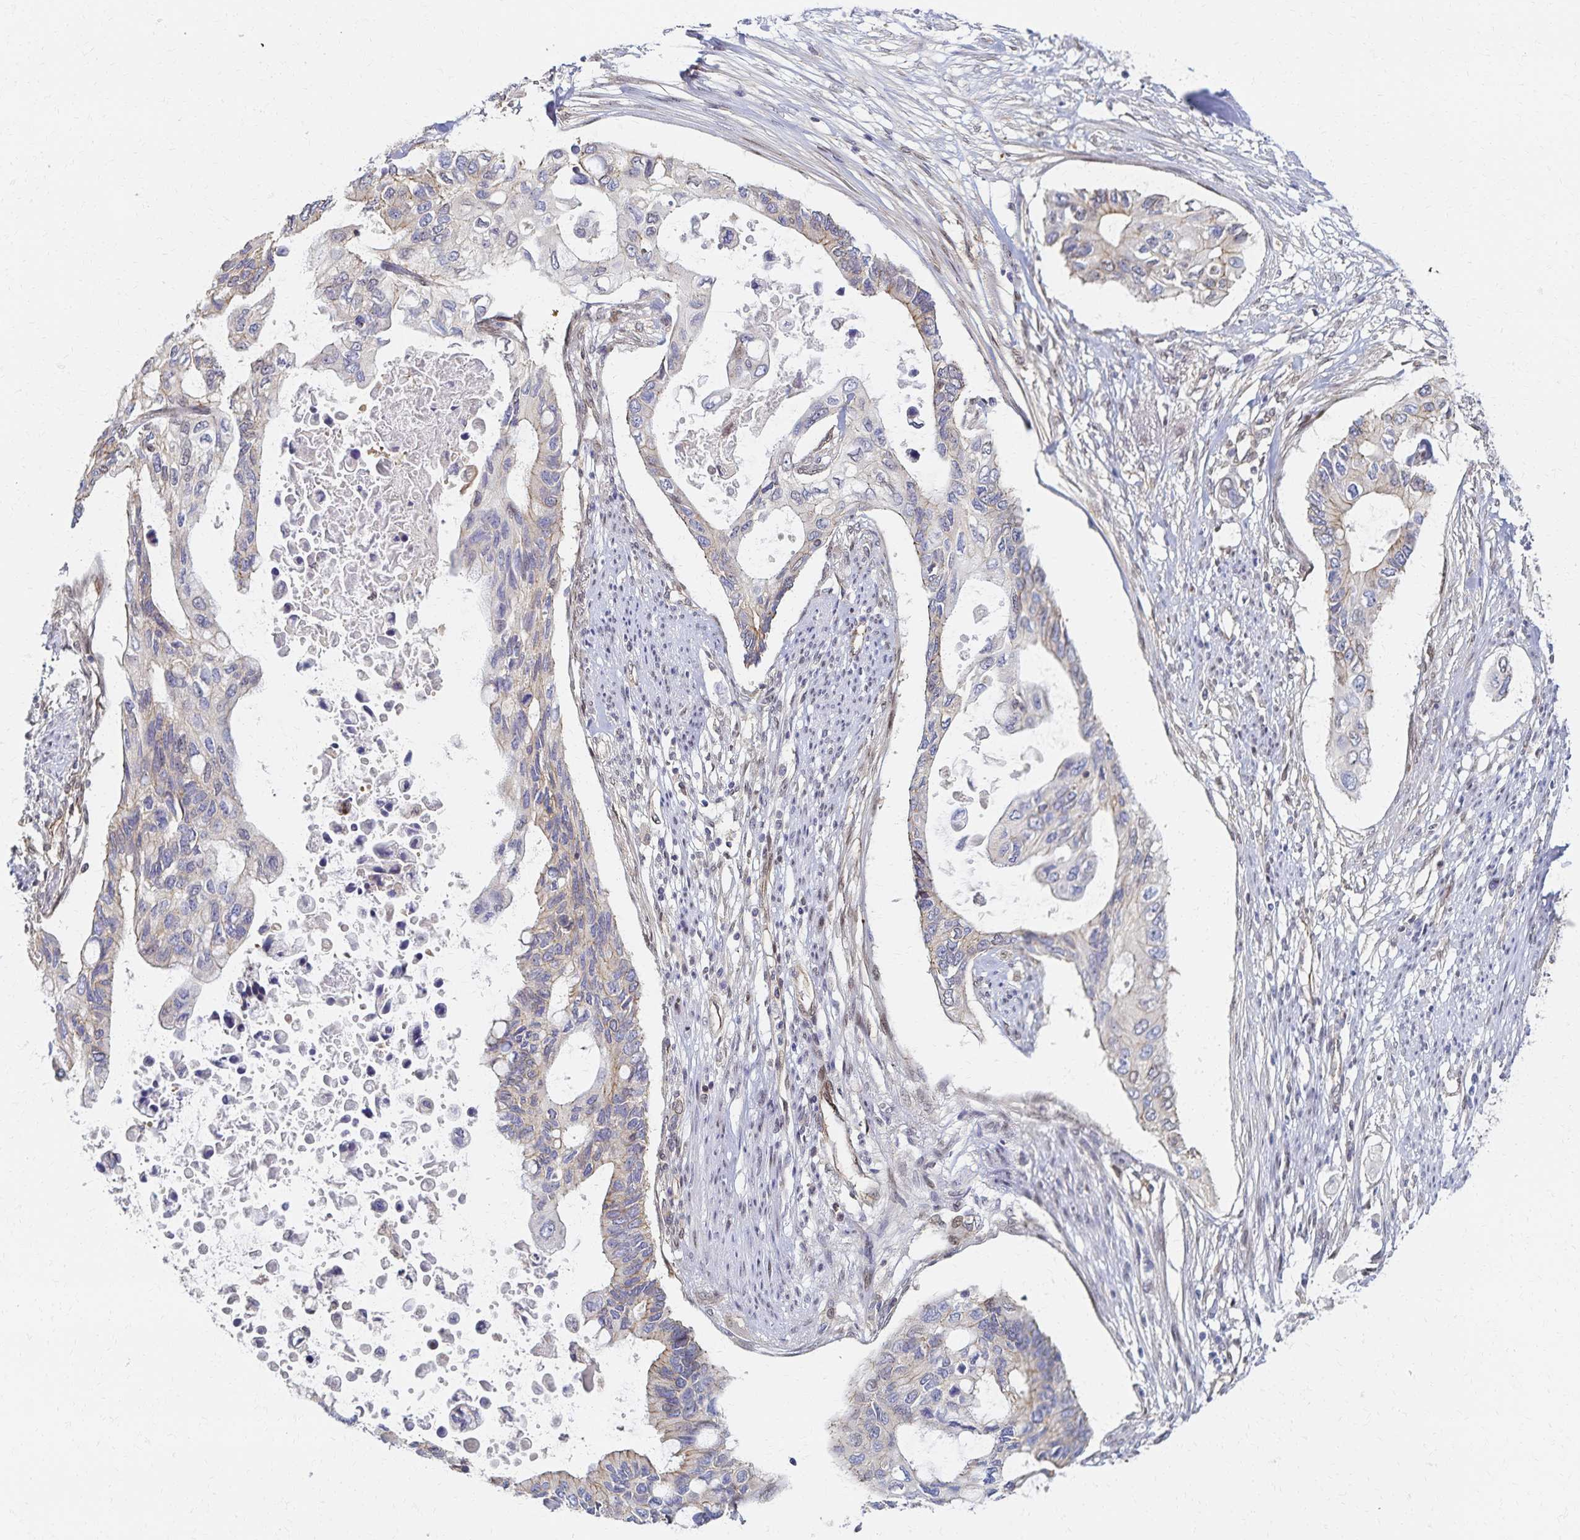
{"staining": {"intensity": "weak", "quantity": "<25%", "location": "cytoplasmic/membranous"}, "tissue": "pancreatic cancer", "cell_type": "Tumor cells", "image_type": "cancer", "snomed": [{"axis": "morphology", "description": "Adenocarcinoma, NOS"}, {"axis": "topography", "description": "Pancreas"}], "caption": "A photomicrograph of human pancreatic cancer (adenocarcinoma) is negative for staining in tumor cells. (Immunohistochemistry (ihc), brightfield microscopy, high magnification).", "gene": "RAB9B", "patient": {"sex": "female", "age": 63}}